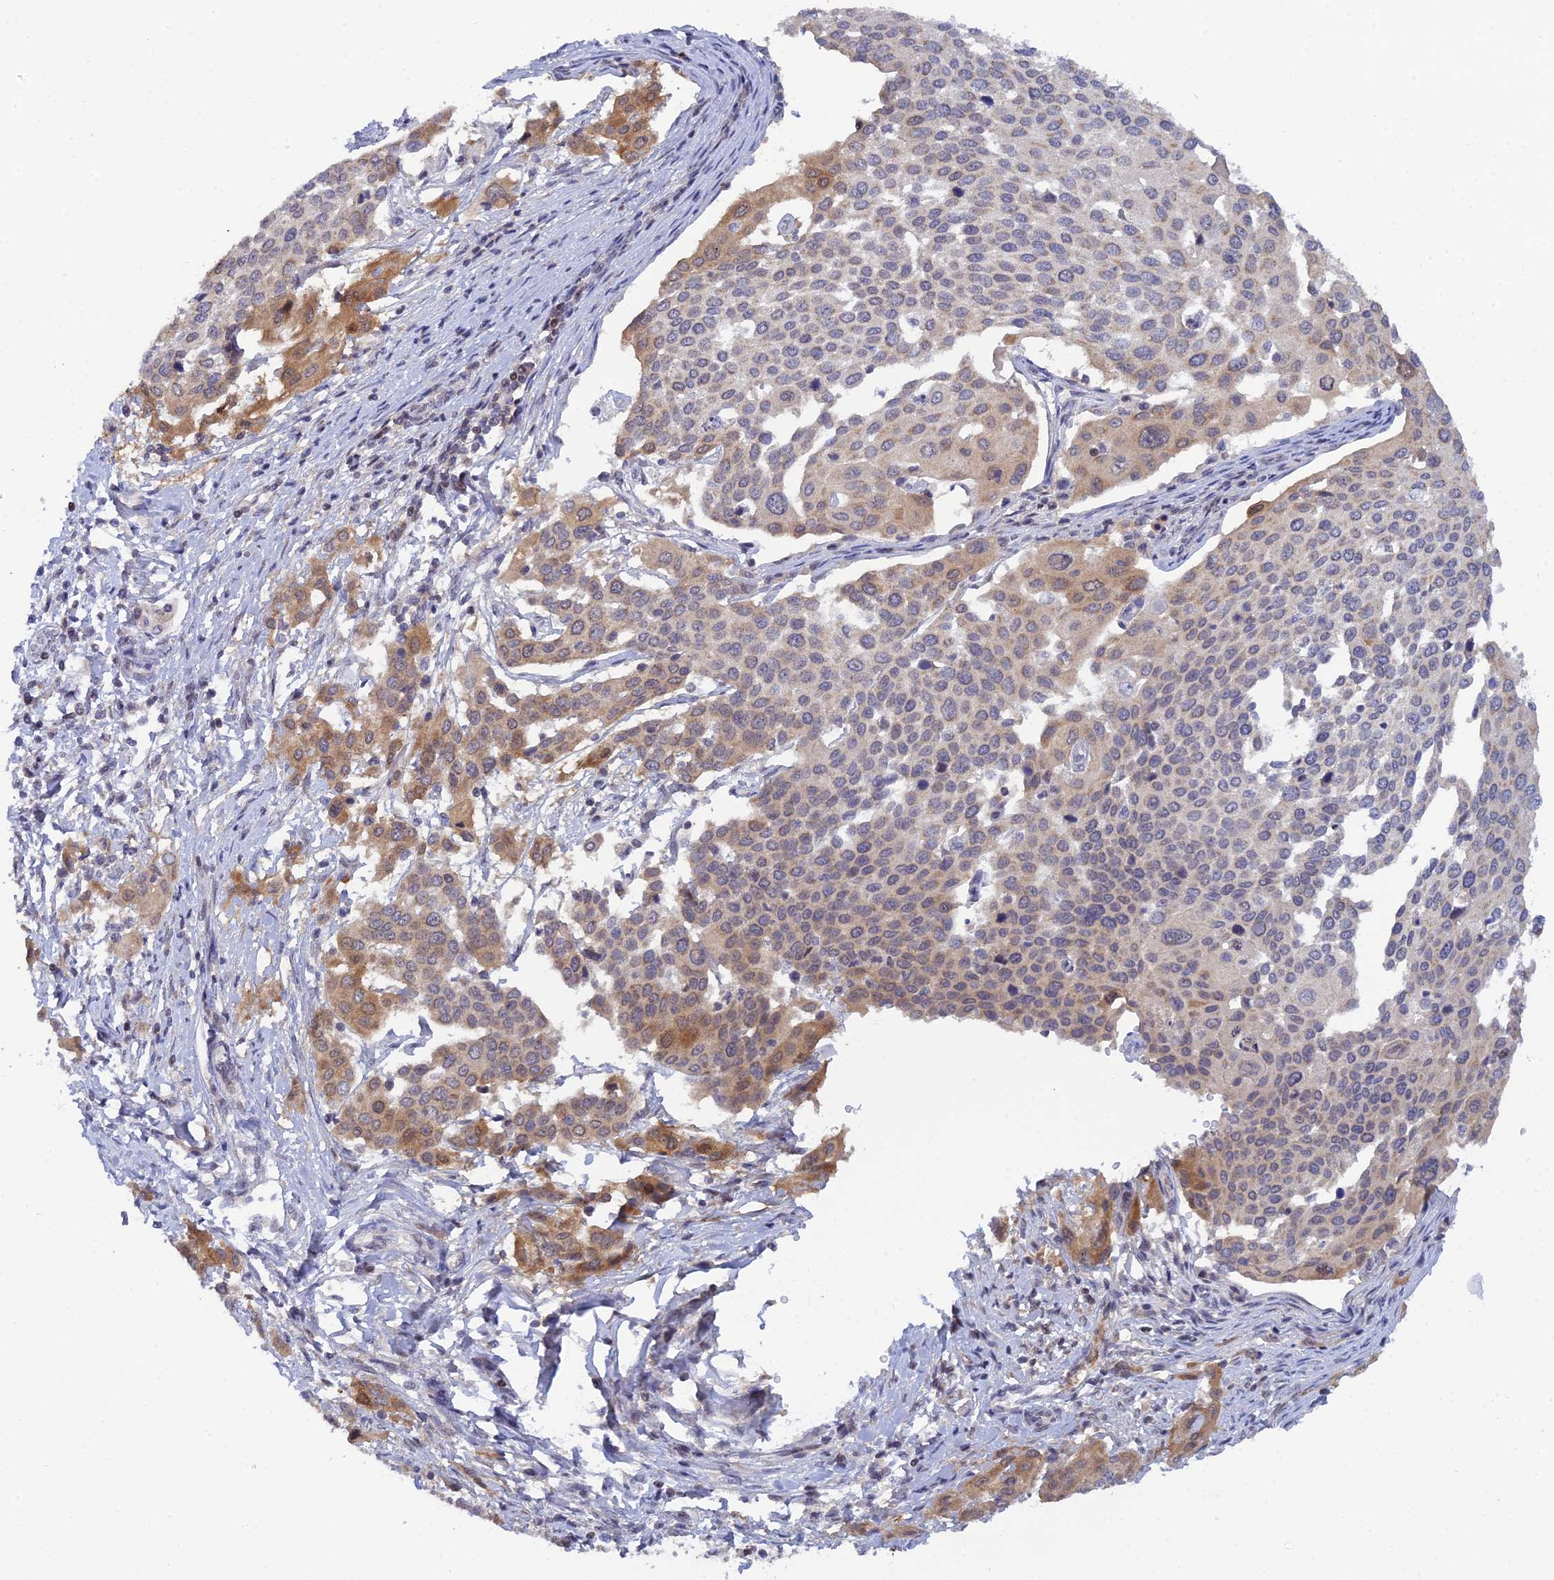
{"staining": {"intensity": "weak", "quantity": "25%-75%", "location": "cytoplasmic/membranous"}, "tissue": "cervical cancer", "cell_type": "Tumor cells", "image_type": "cancer", "snomed": [{"axis": "morphology", "description": "Squamous cell carcinoma, NOS"}, {"axis": "topography", "description": "Cervix"}], "caption": "A histopathology image showing weak cytoplasmic/membranous expression in approximately 25%-75% of tumor cells in cervical squamous cell carcinoma, as visualized by brown immunohistochemical staining.", "gene": "ELOA2", "patient": {"sex": "female", "age": 44}}